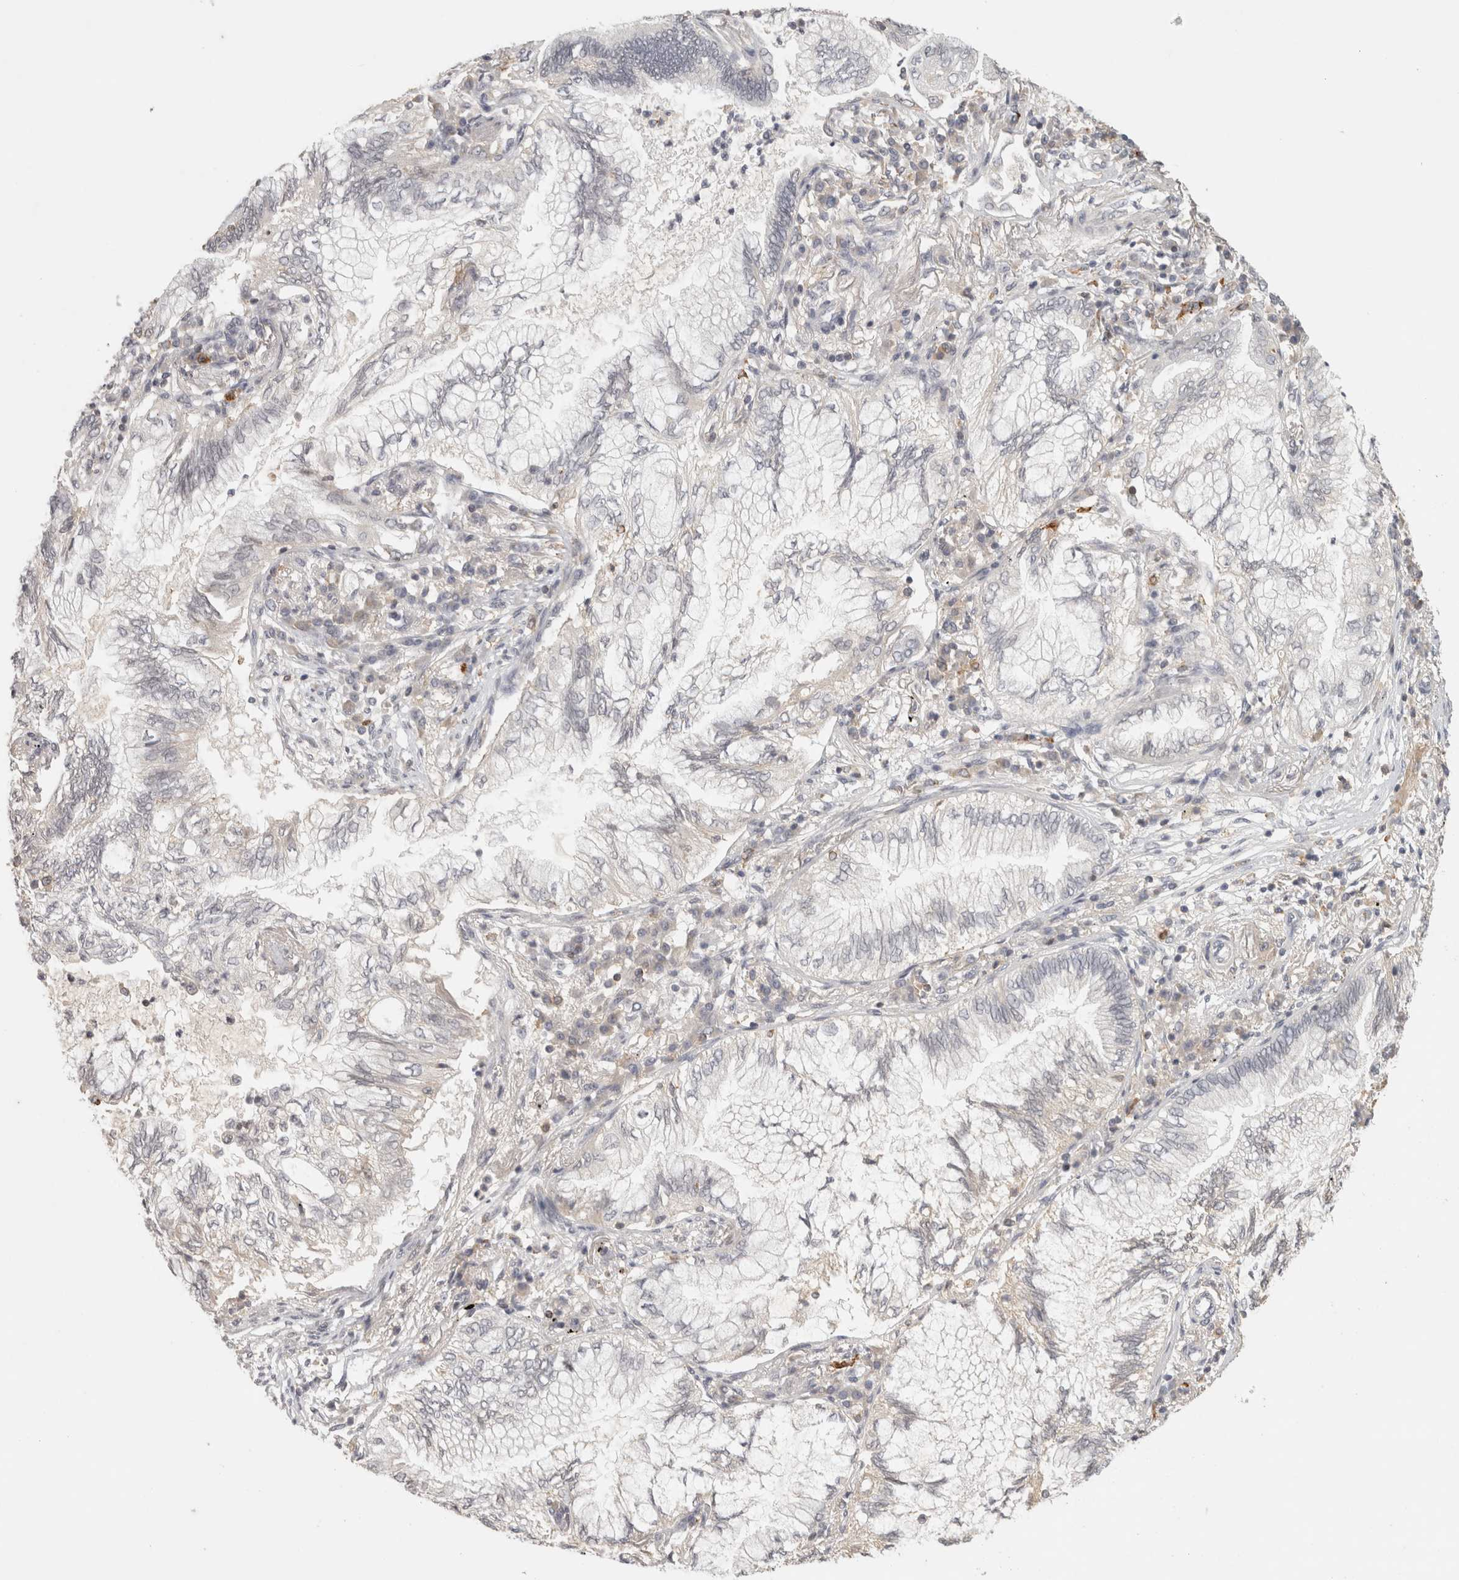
{"staining": {"intensity": "negative", "quantity": "none", "location": "none"}, "tissue": "lung cancer", "cell_type": "Tumor cells", "image_type": "cancer", "snomed": [{"axis": "morphology", "description": "Normal tissue, NOS"}, {"axis": "morphology", "description": "Adenocarcinoma, NOS"}, {"axis": "topography", "description": "Bronchus"}, {"axis": "topography", "description": "Lung"}], "caption": "This is a image of immunohistochemistry (IHC) staining of lung cancer, which shows no staining in tumor cells.", "gene": "HAVCR2", "patient": {"sex": "female", "age": 70}}